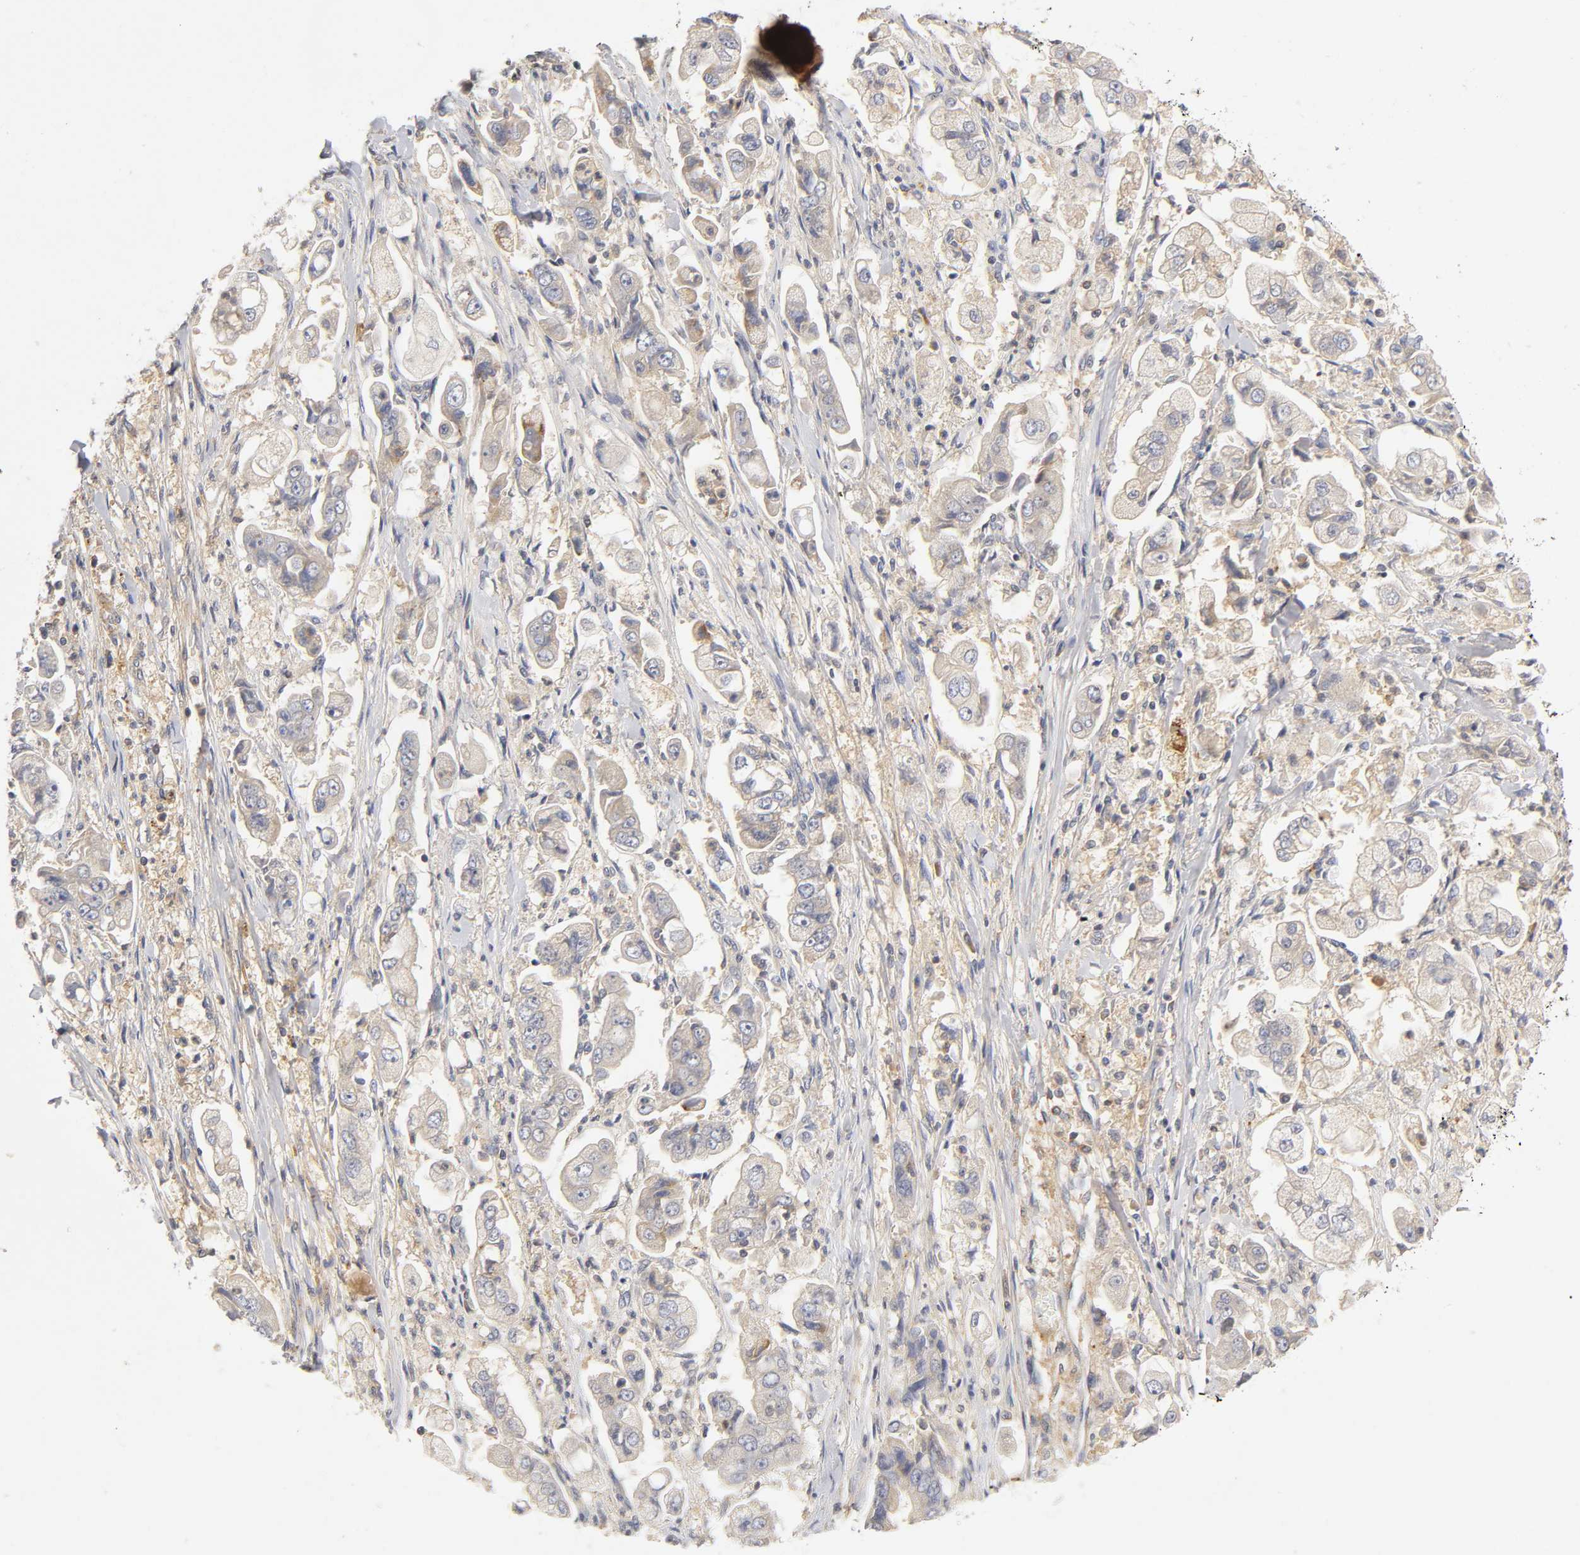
{"staining": {"intensity": "weak", "quantity": "25%-75%", "location": "cytoplasmic/membranous"}, "tissue": "stomach cancer", "cell_type": "Tumor cells", "image_type": "cancer", "snomed": [{"axis": "morphology", "description": "Adenocarcinoma, NOS"}, {"axis": "topography", "description": "Stomach"}], "caption": "The immunohistochemical stain shows weak cytoplasmic/membranous expression in tumor cells of adenocarcinoma (stomach) tissue.", "gene": "RHOA", "patient": {"sex": "male", "age": 62}}